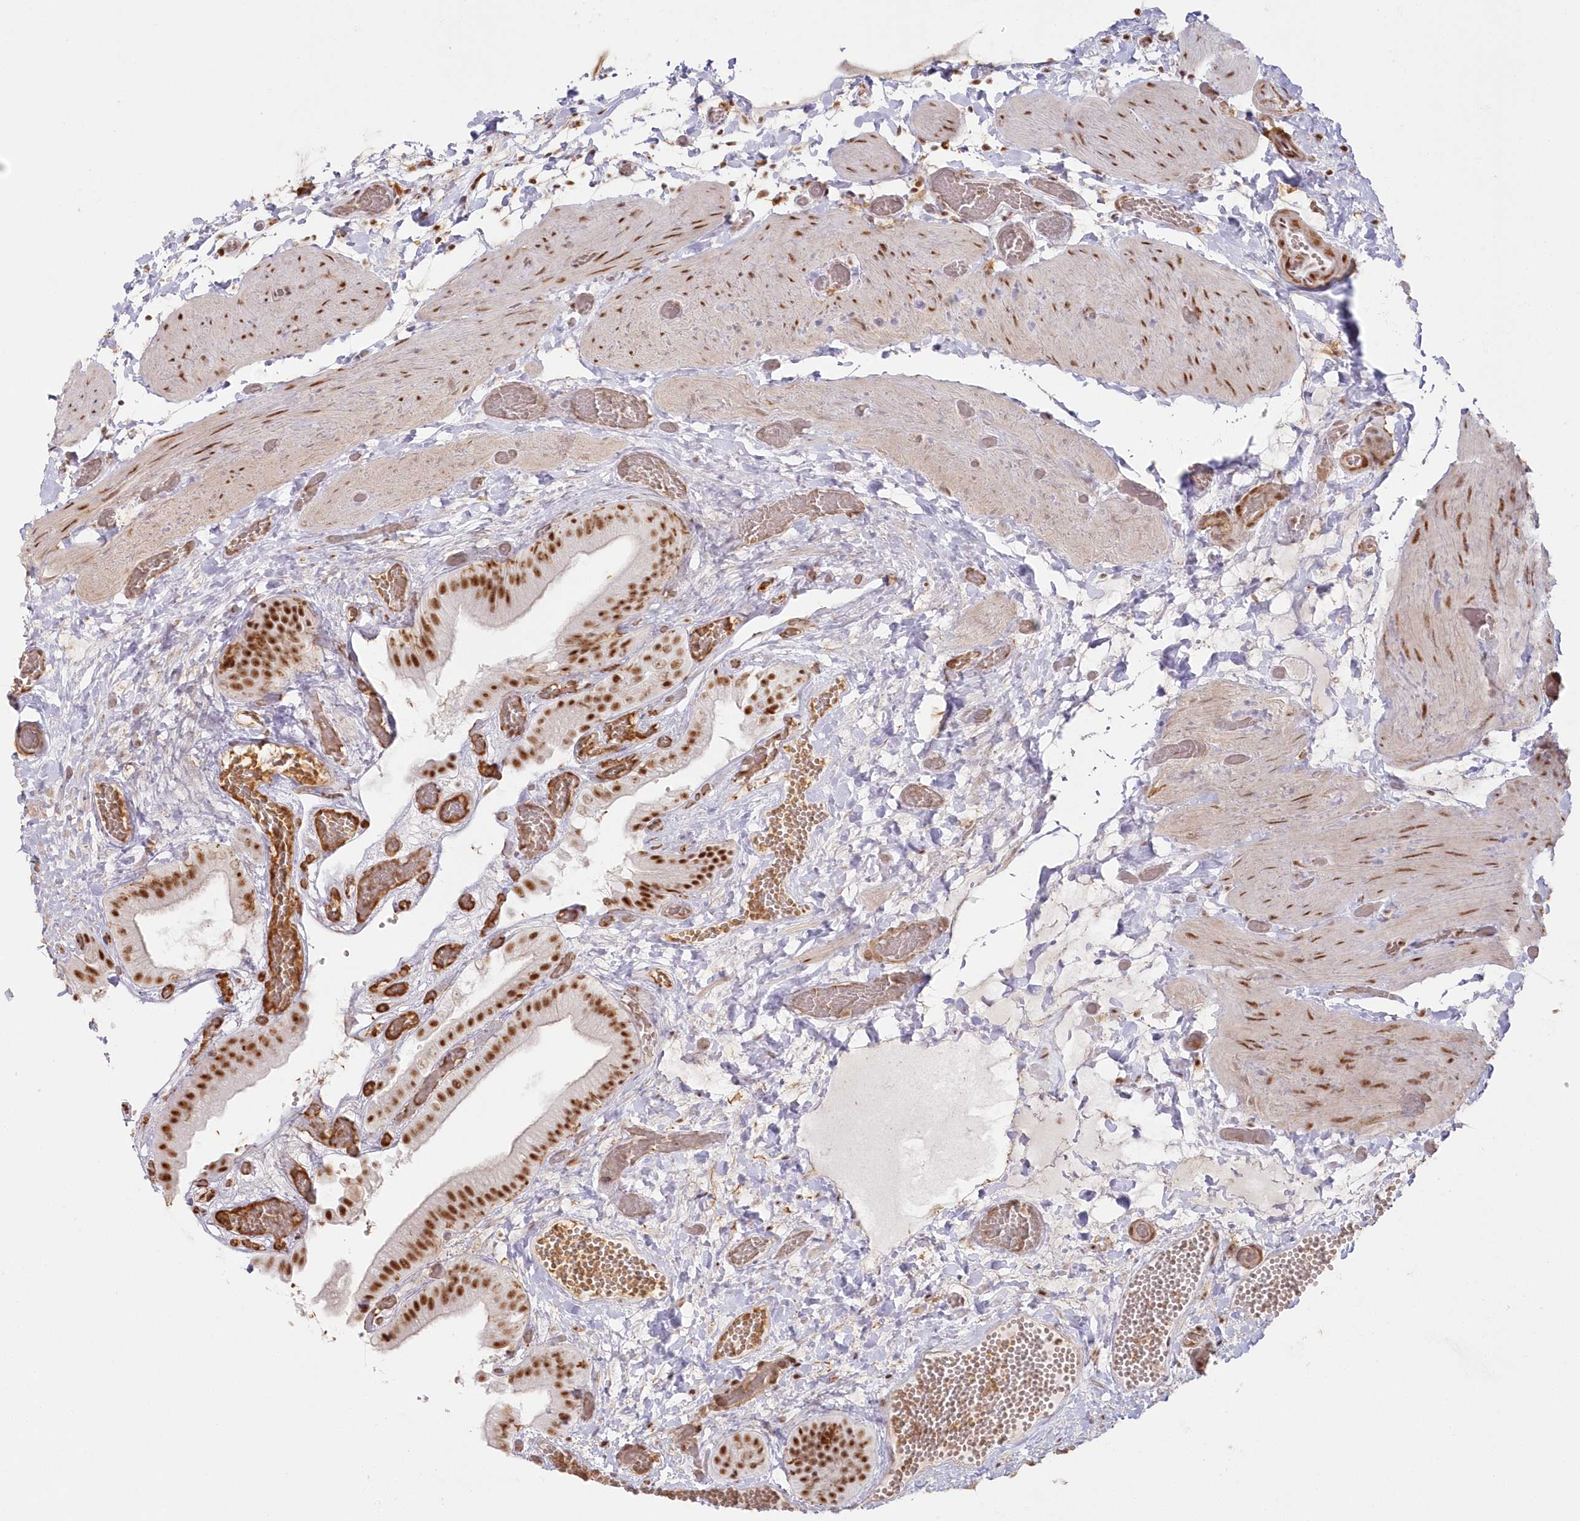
{"staining": {"intensity": "strong", "quantity": ">75%", "location": "nuclear"}, "tissue": "gallbladder", "cell_type": "Glandular cells", "image_type": "normal", "snomed": [{"axis": "morphology", "description": "Normal tissue, NOS"}, {"axis": "topography", "description": "Gallbladder"}], "caption": "A high amount of strong nuclear expression is present in approximately >75% of glandular cells in normal gallbladder. The protein of interest is shown in brown color, while the nuclei are stained blue.", "gene": "DDX46", "patient": {"sex": "female", "age": 64}}